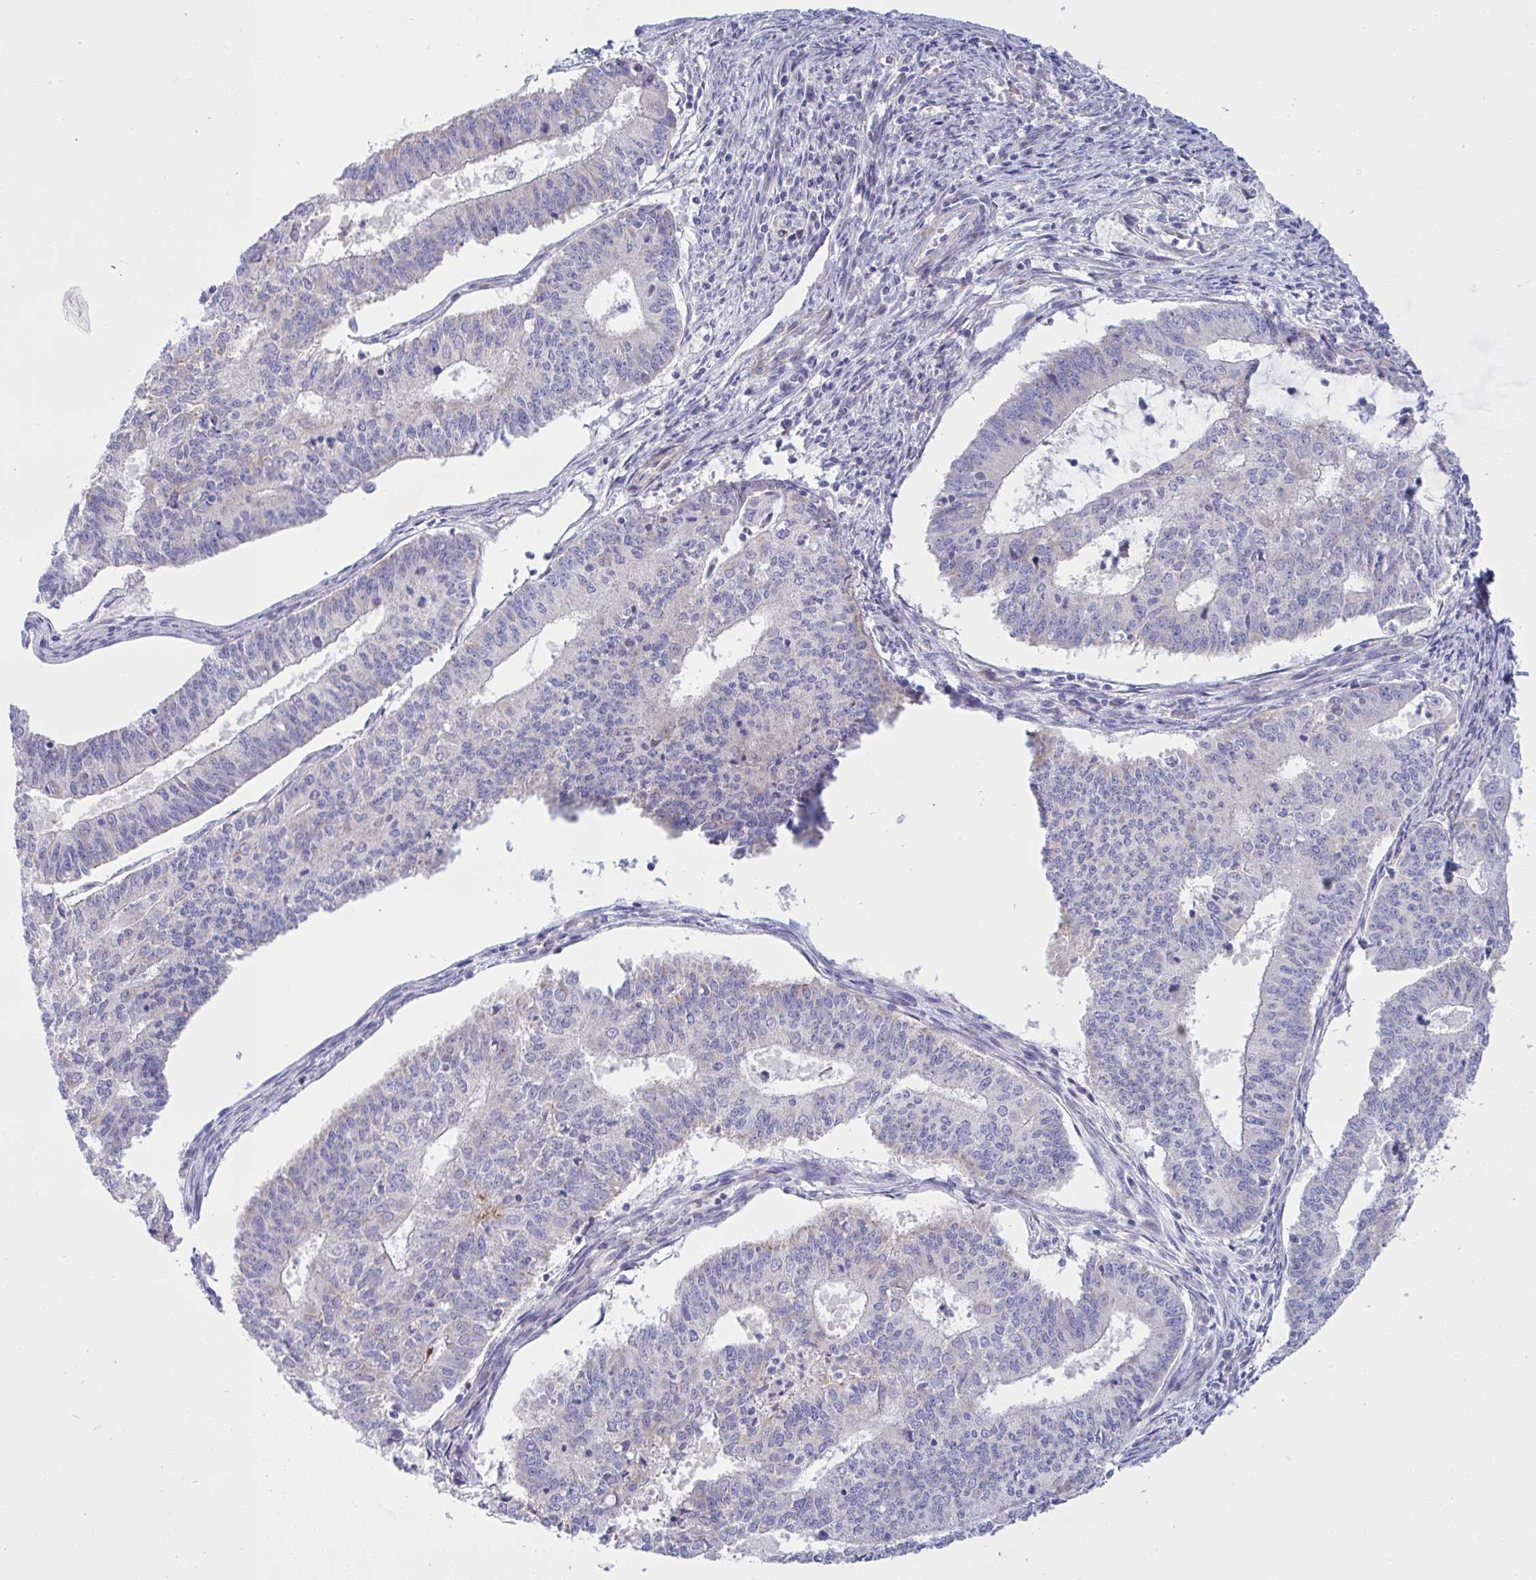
{"staining": {"intensity": "negative", "quantity": "none", "location": "none"}, "tissue": "endometrial cancer", "cell_type": "Tumor cells", "image_type": "cancer", "snomed": [{"axis": "morphology", "description": "Adenocarcinoma, NOS"}, {"axis": "topography", "description": "Endometrium"}], "caption": "Protein analysis of endometrial adenocarcinoma exhibits no significant expression in tumor cells.", "gene": "NTN1", "patient": {"sex": "female", "age": 61}}